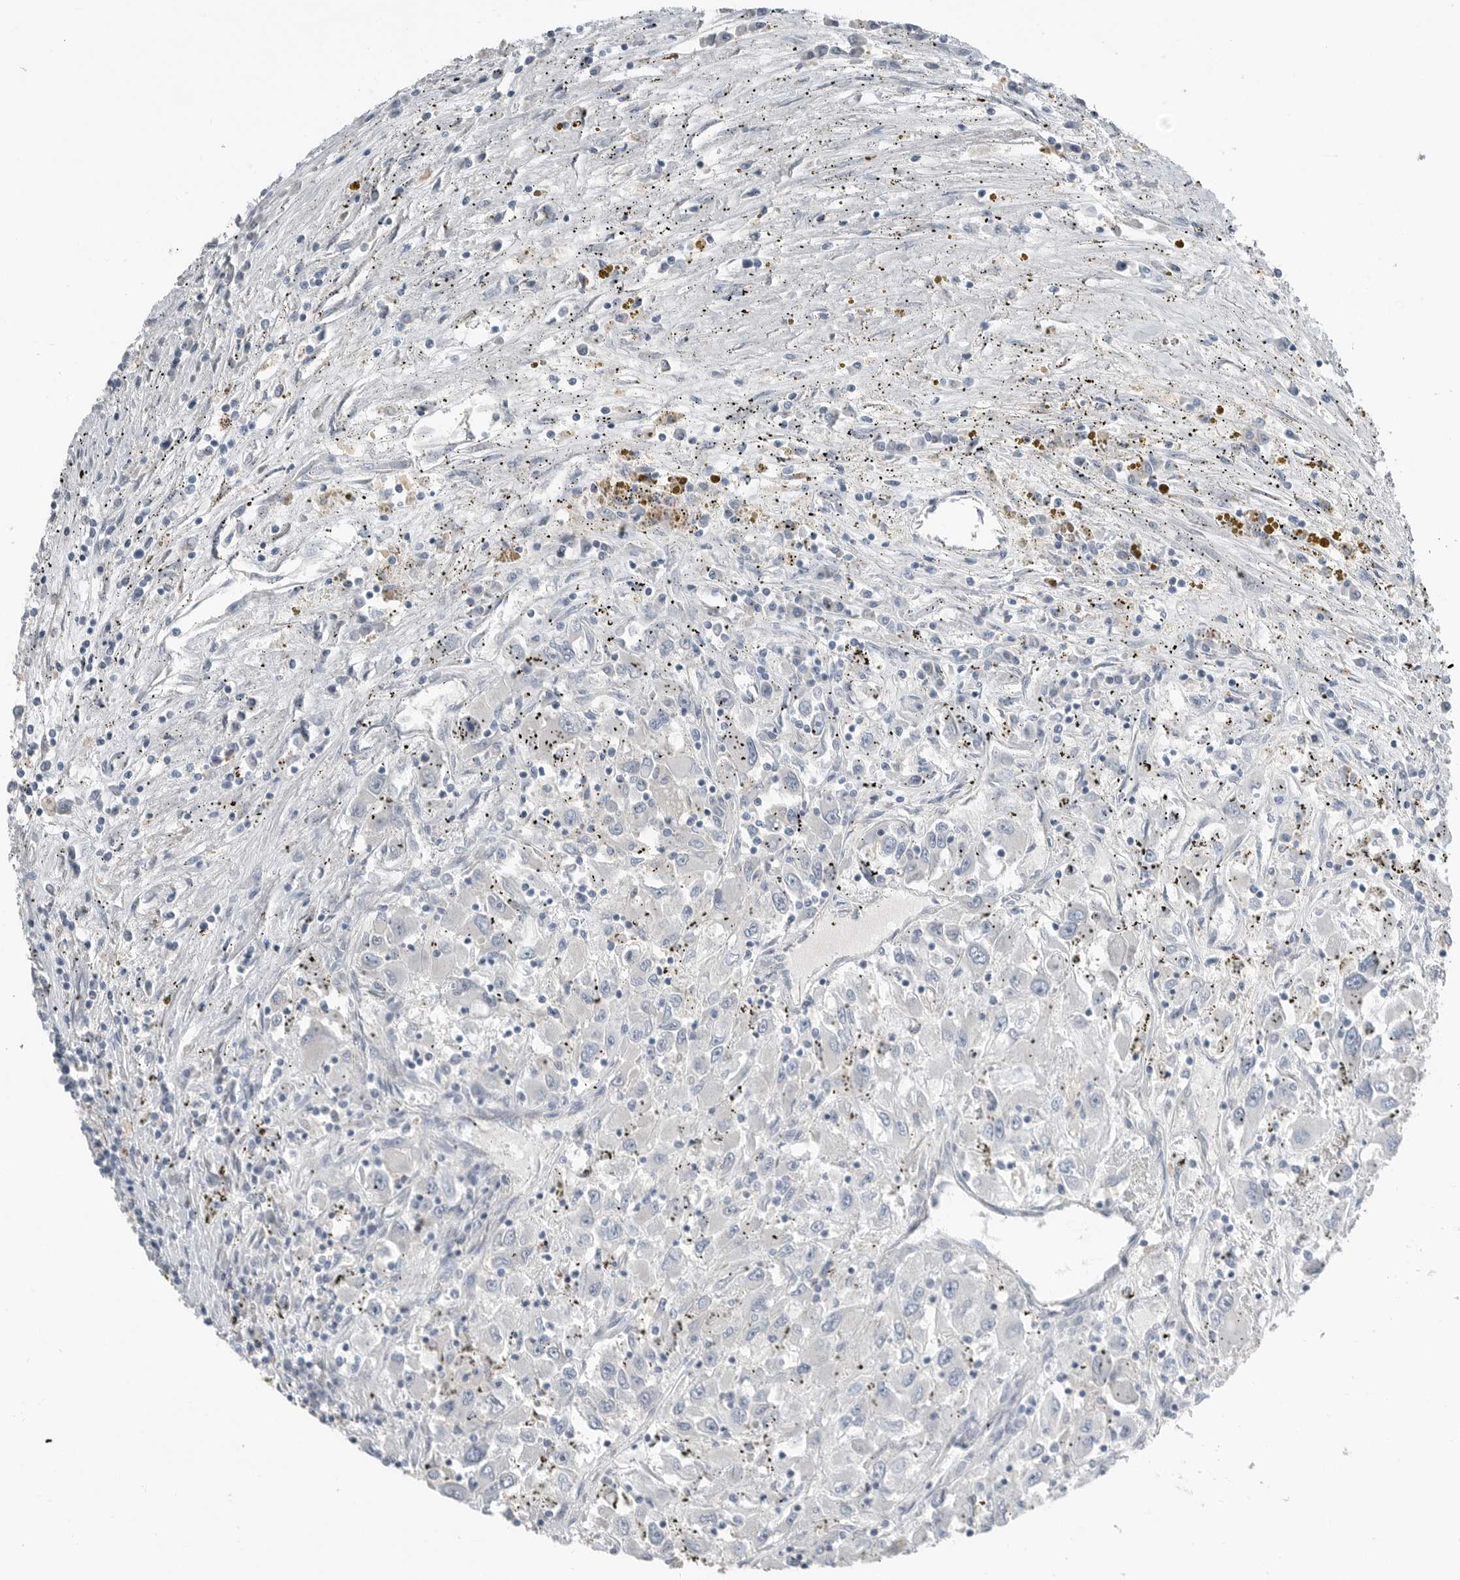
{"staining": {"intensity": "negative", "quantity": "none", "location": "none"}, "tissue": "renal cancer", "cell_type": "Tumor cells", "image_type": "cancer", "snomed": [{"axis": "morphology", "description": "Adenocarcinoma, NOS"}, {"axis": "topography", "description": "Kidney"}], "caption": "Immunohistochemical staining of renal adenocarcinoma demonstrates no significant positivity in tumor cells. (Stains: DAB immunohistochemistry with hematoxylin counter stain, Microscopy: brightfield microscopy at high magnification).", "gene": "SERPINB7", "patient": {"sex": "female", "age": 52}}